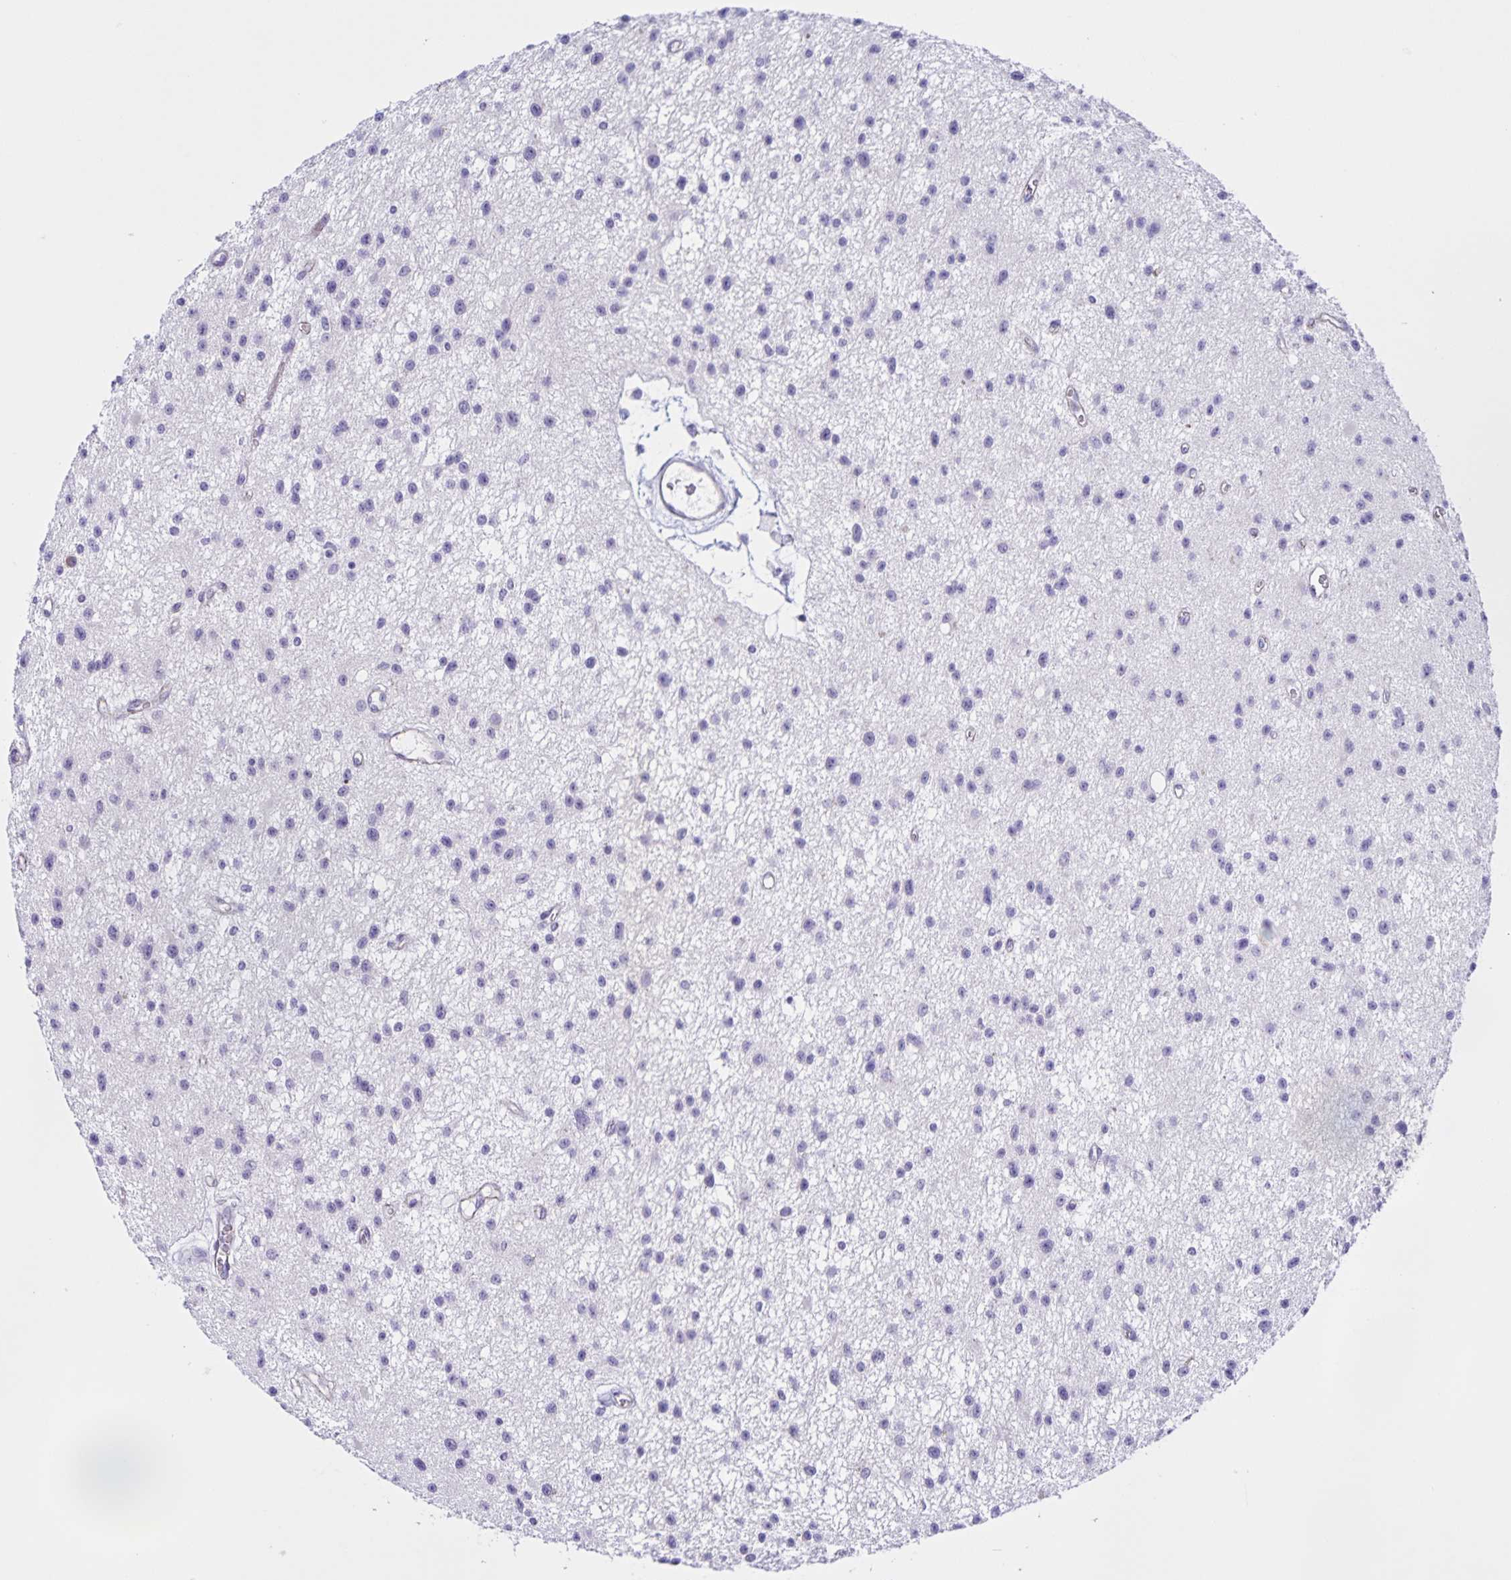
{"staining": {"intensity": "negative", "quantity": "none", "location": "none"}, "tissue": "glioma", "cell_type": "Tumor cells", "image_type": "cancer", "snomed": [{"axis": "morphology", "description": "Glioma, malignant, Low grade"}, {"axis": "topography", "description": "Brain"}], "caption": "A micrograph of human malignant glioma (low-grade) is negative for staining in tumor cells. (DAB immunohistochemistry (IHC), high magnification).", "gene": "FAM170A", "patient": {"sex": "male", "age": 43}}